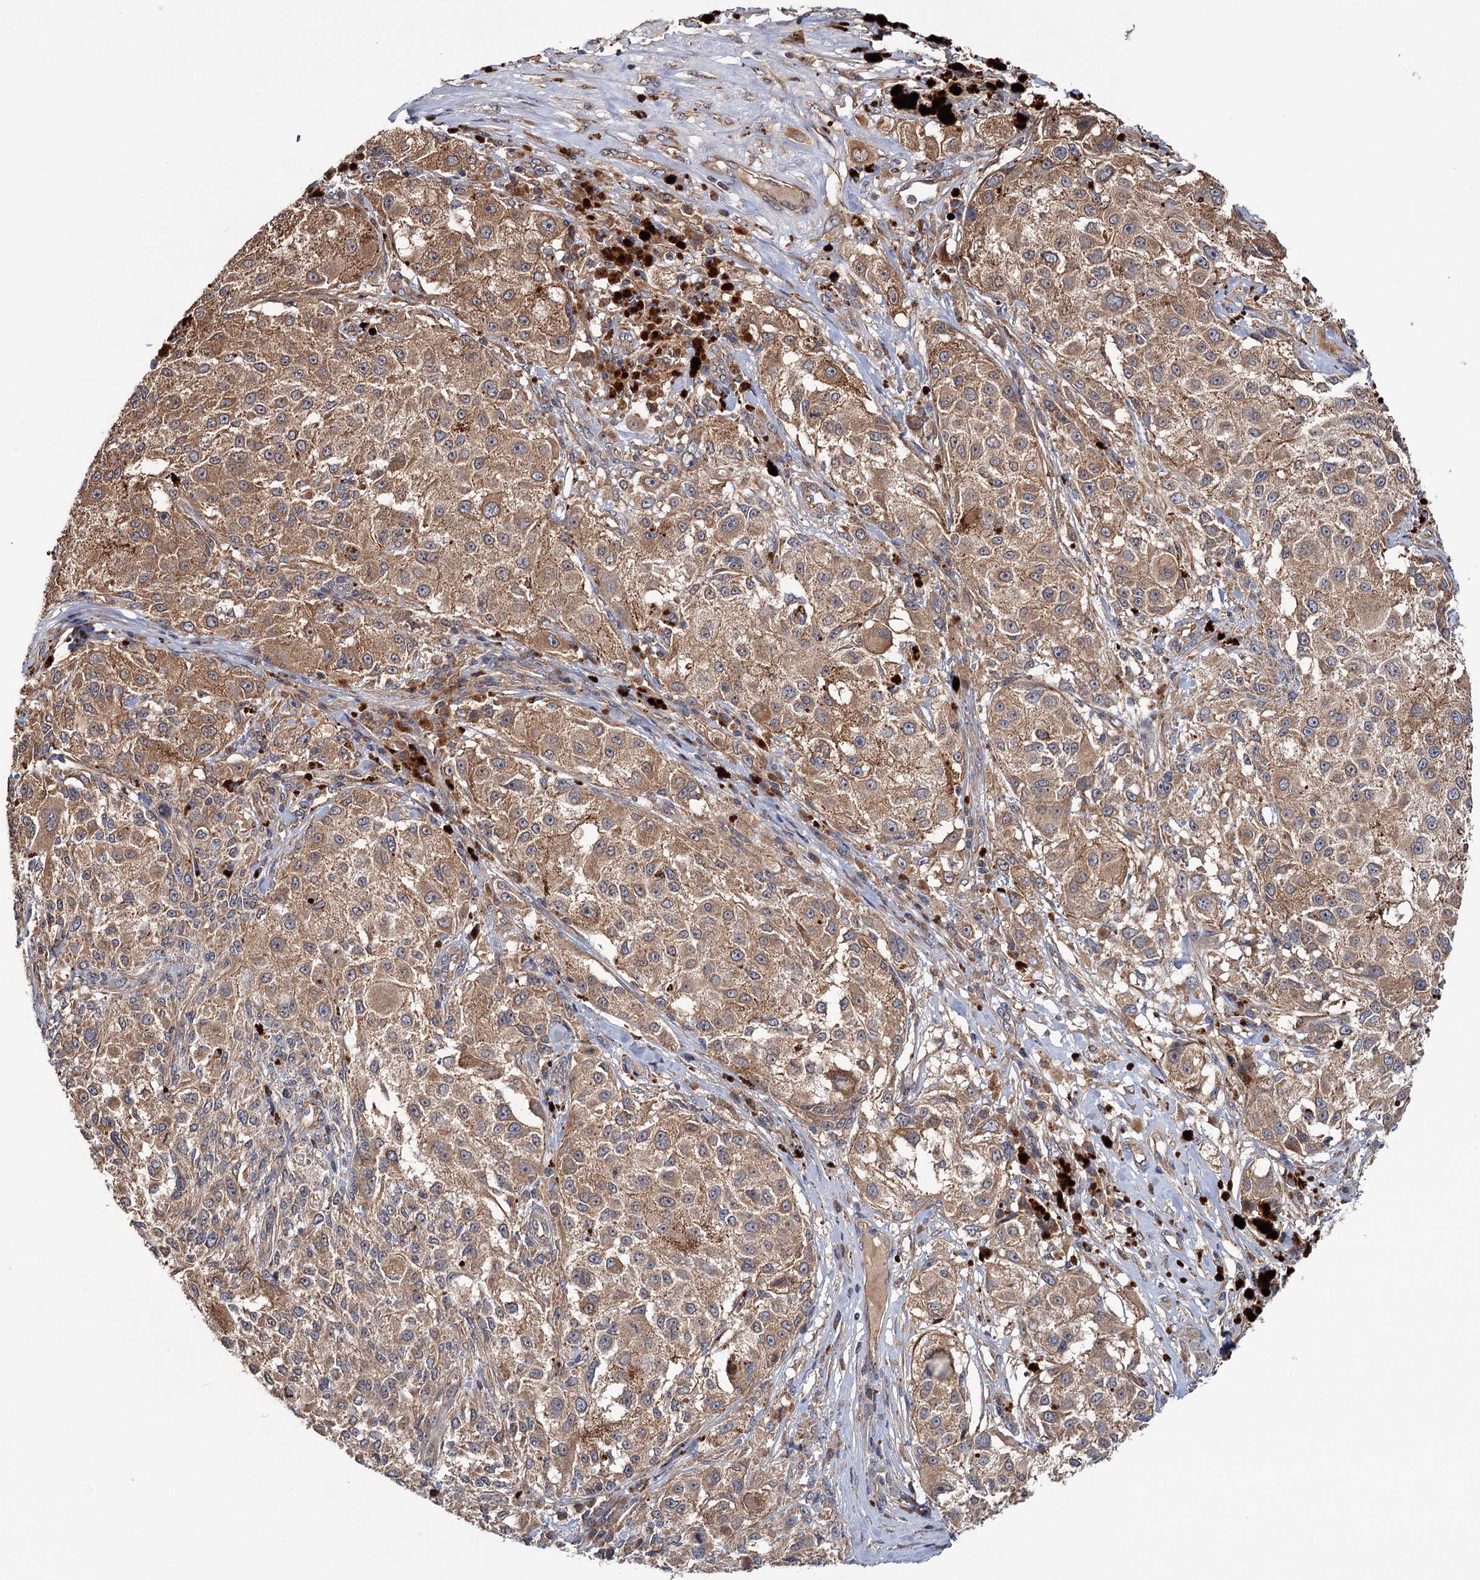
{"staining": {"intensity": "moderate", "quantity": ">75%", "location": "cytoplasmic/membranous"}, "tissue": "melanoma", "cell_type": "Tumor cells", "image_type": "cancer", "snomed": [{"axis": "morphology", "description": "Necrosis, NOS"}, {"axis": "morphology", "description": "Malignant melanoma, NOS"}, {"axis": "topography", "description": "Skin"}], "caption": "The image shows a brown stain indicating the presence of a protein in the cytoplasmic/membranous of tumor cells in melanoma.", "gene": "MTRR", "patient": {"sex": "female", "age": 87}}